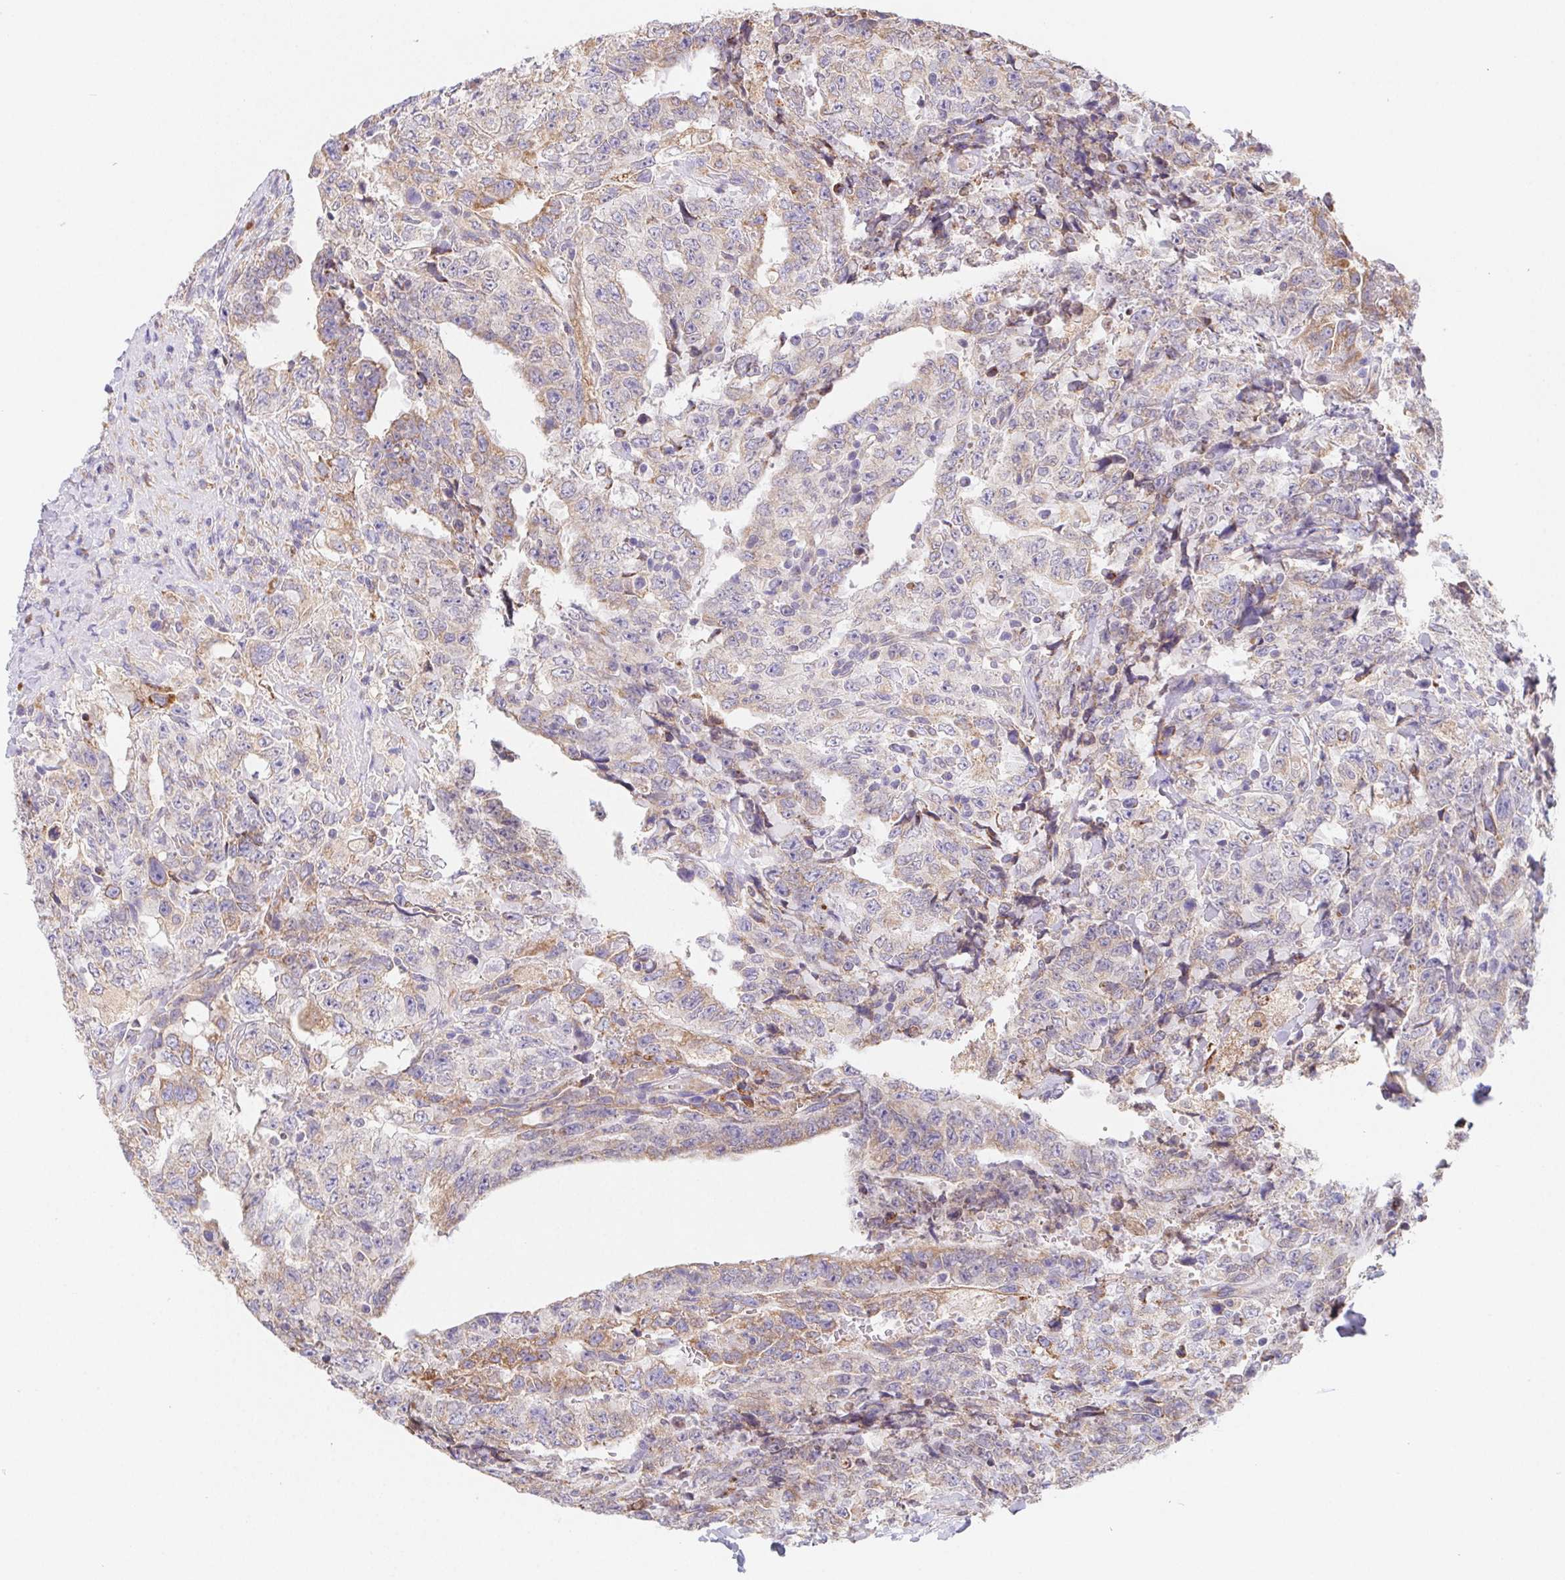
{"staining": {"intensity": "moderate", "quantity": "25%-75%", "location": "cytoplasmic/membranous"}, "tissue": "testis cancer", "cell_type": "Tumor cells", "image_type": "cancer", "snomed": [{"axis": "morphology", "description": "Carcinoma, Embryonal, NOS"}, {"axis": "topography", "description": "Testis"}], "caption": "Moderate cytoplasmic/membranous positivity is seen in about 25%-75% of tumor cells in testis cancer. (DAB (3,3'-diaminobenzidine) IHC with brightfield microscopy, high magnification).", "gene": "ADAM8", "patient": {"sex": "male", "age": 24}}